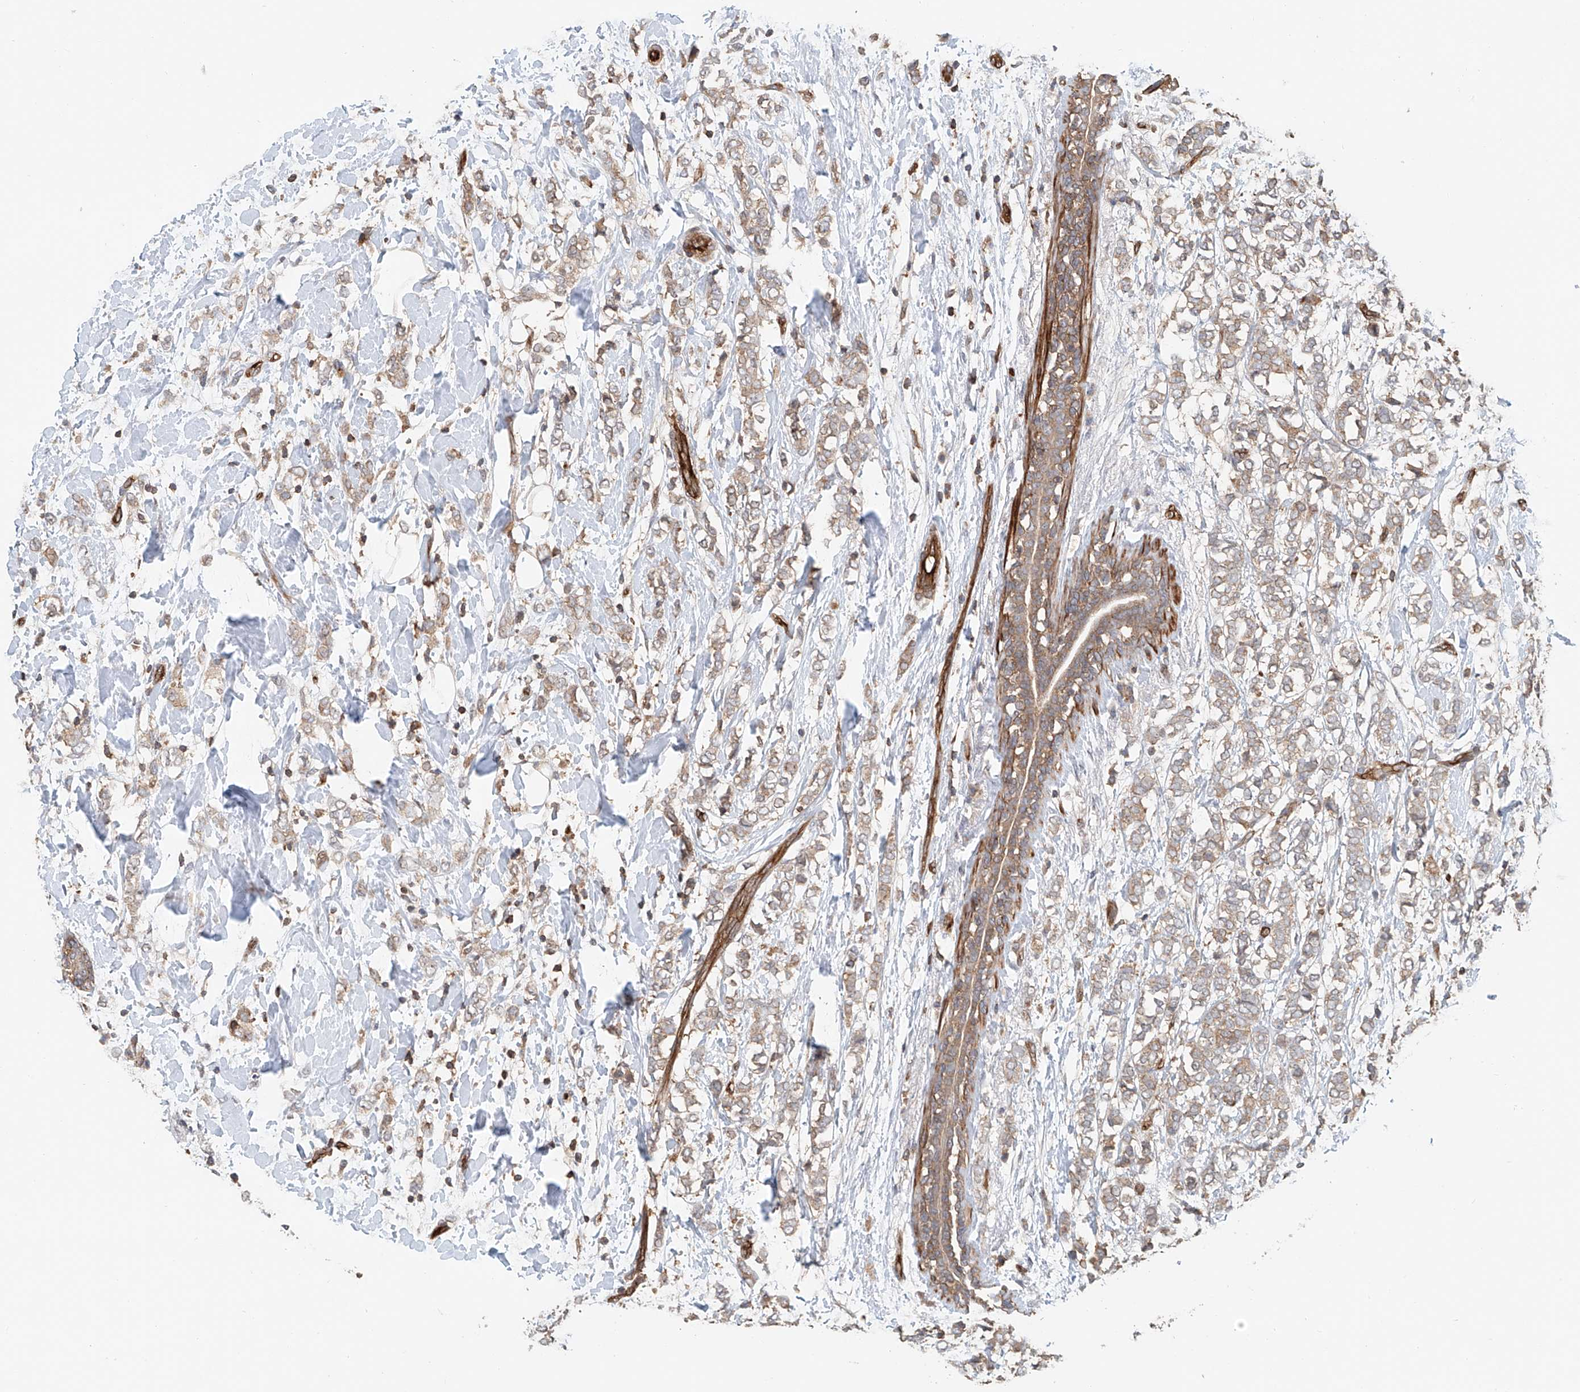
{"staining": {"intensity": "weak", "quantity": ">75%", "location": "cytoplasmic/membranous"}, "tissue": "breast cancer", "cell_type": "Tumor cells", "image_type": "cancer", "snomed": [{"axis": "morphology", "description": "Normal tissue, NOS"}, {"axis": "morphology", "description": "Lobular carcinoma"}, {"axis": "topography", "description": "Breast"}], "caption": "Protein expression analysis of breast cancer (lobular carcinoma) displays weak cytoplasmic/membranous positivity in approximately >75% of tumor cells.", "gene": "FRYL", "patient": {"sex": "female", "age": 47}}